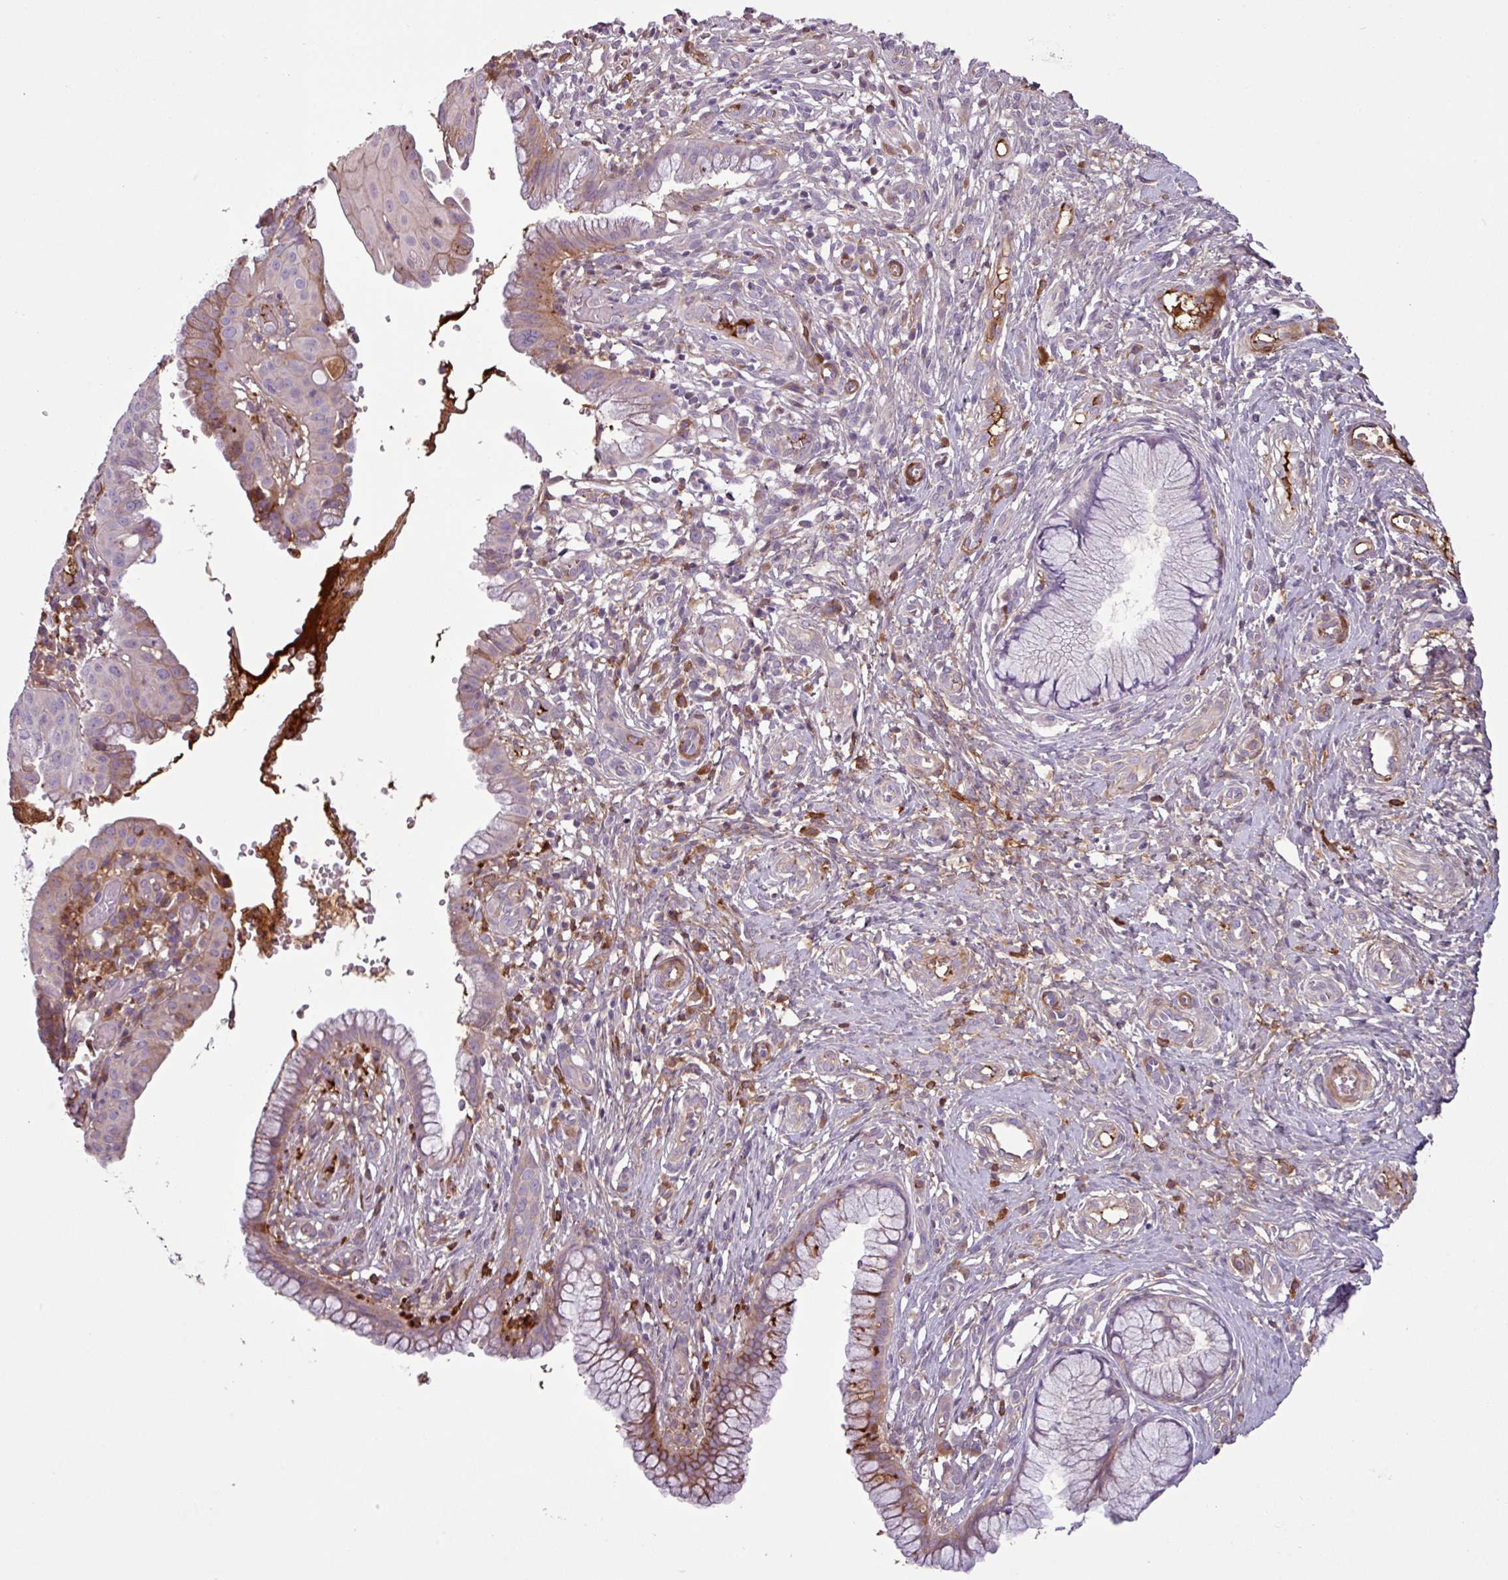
{"staining": {"intensity": "moderate", "quantity": "<25%", "location": "cytoplasmic/membranous"}, "tissue": "cervix", "cell_type": "Glandular cells", "image_type": "normal", "snomed": [{"axis": "morphology", "description": "Normal tissue, NOS"}, {"axis": "topography", "description": "Cervix"}], "caption": "An image showing moderate cytoplasmic/membranous expression in approximately <25% of glandular cells in benign cervix, as visualized by brown immunohistochemical staining.", "gene": "C4A", "patient": {"sex": "female", "age": 36}}